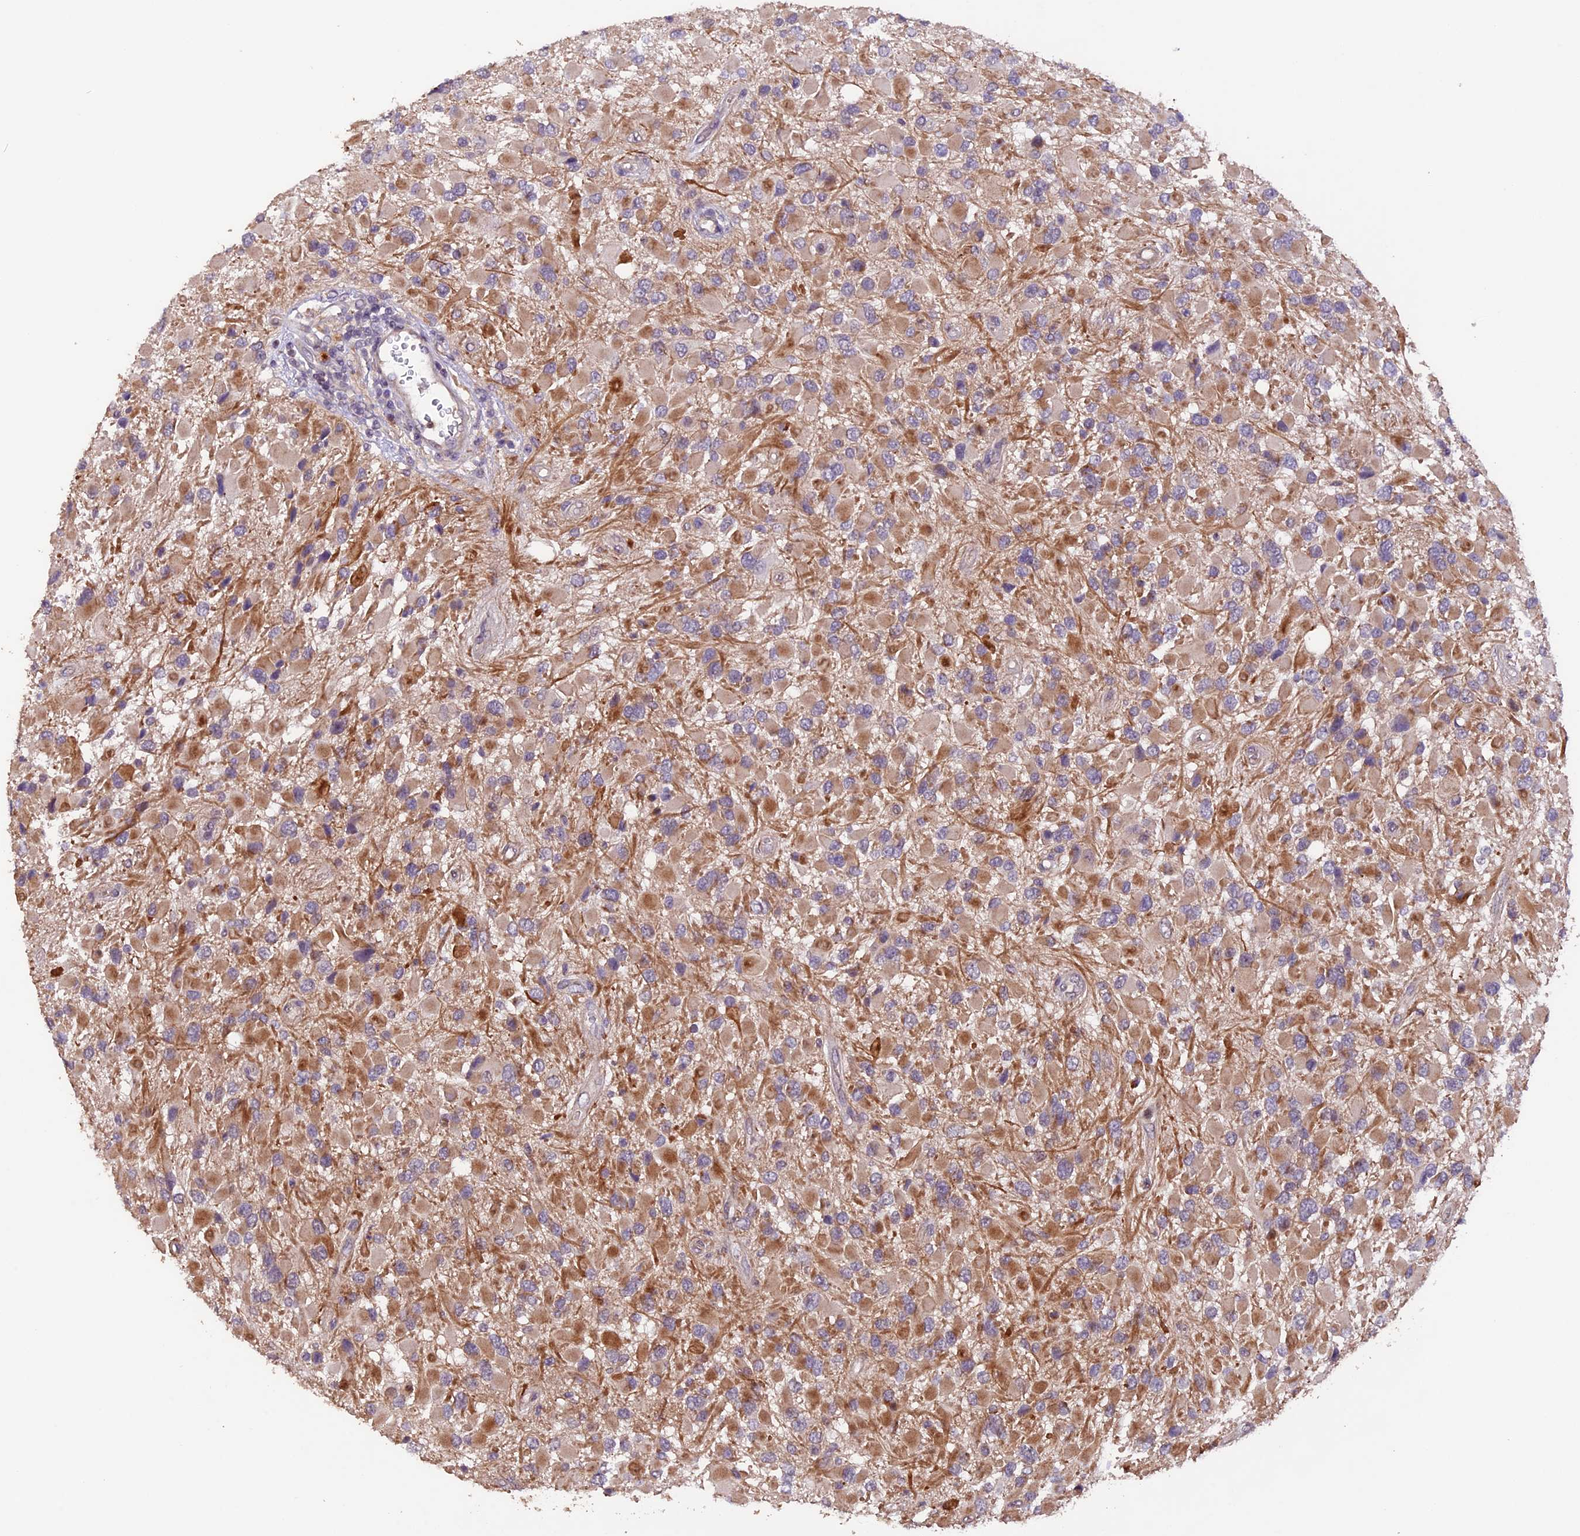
{"staining": {"intensity": "moderate", "quantity": ">75%", "location": "cytoplasmic/membranous"}, "tissue": "glioma", "cell_type": "Tumor cells", "image_type": "cancer", "snomed": [{"axis": "morphology", "description": "Glioma, malignant, High grade"}, {"axis": "topography", "description": "Brain"}], "caption": "Glioma stained for a protein displays moderate cytoplasmic/membranous positivity in tumor cells. (brown staining indicates protein expression, while blue staining denotes nuclei).", "gene": "GNB5", "patient": {"sex": "male", "age": 53}}